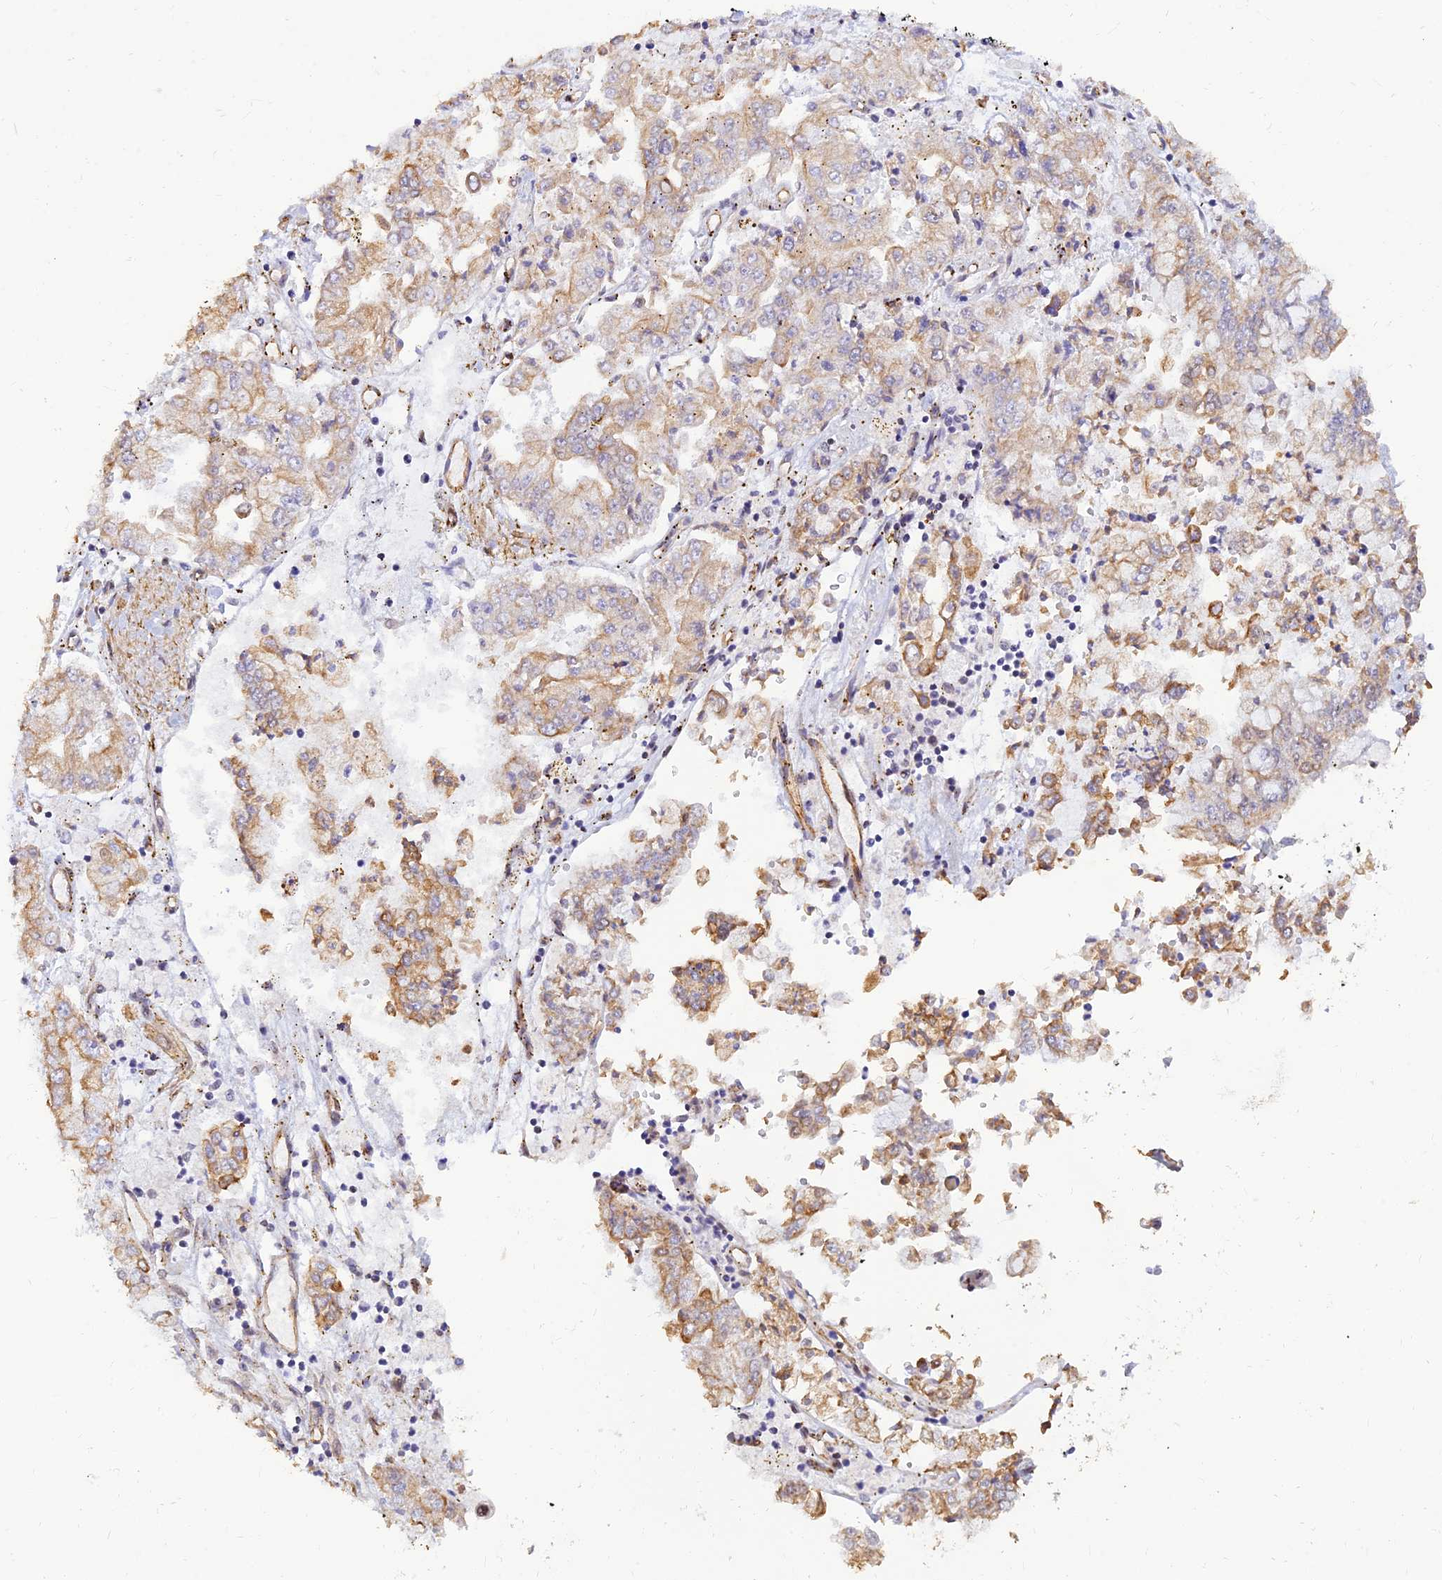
{"staining": {"intensity": "moderate", "quantity": "25%-75%", "location": "cytoplasmic/membranous"}, "tissue": "stomach cancer", "cell_type": "Tumor cells", "image_type": "cancer", "snomed": [{"axis": "morphology", "description": "Adenocarcinoma, NOS"}, {"axis": "topography", "description": "Stomach"}], "caption": "IHC (DAB (3,3'-diaminobenzidine)) staining of stomach adenocarcinoma demonstrates moderate cytoplasmic/membranous protein staining in approximately 25%-75% of tumor cells.", "gene": "ALDH1L2", "patient": {"sex": "male", "age": 76}}